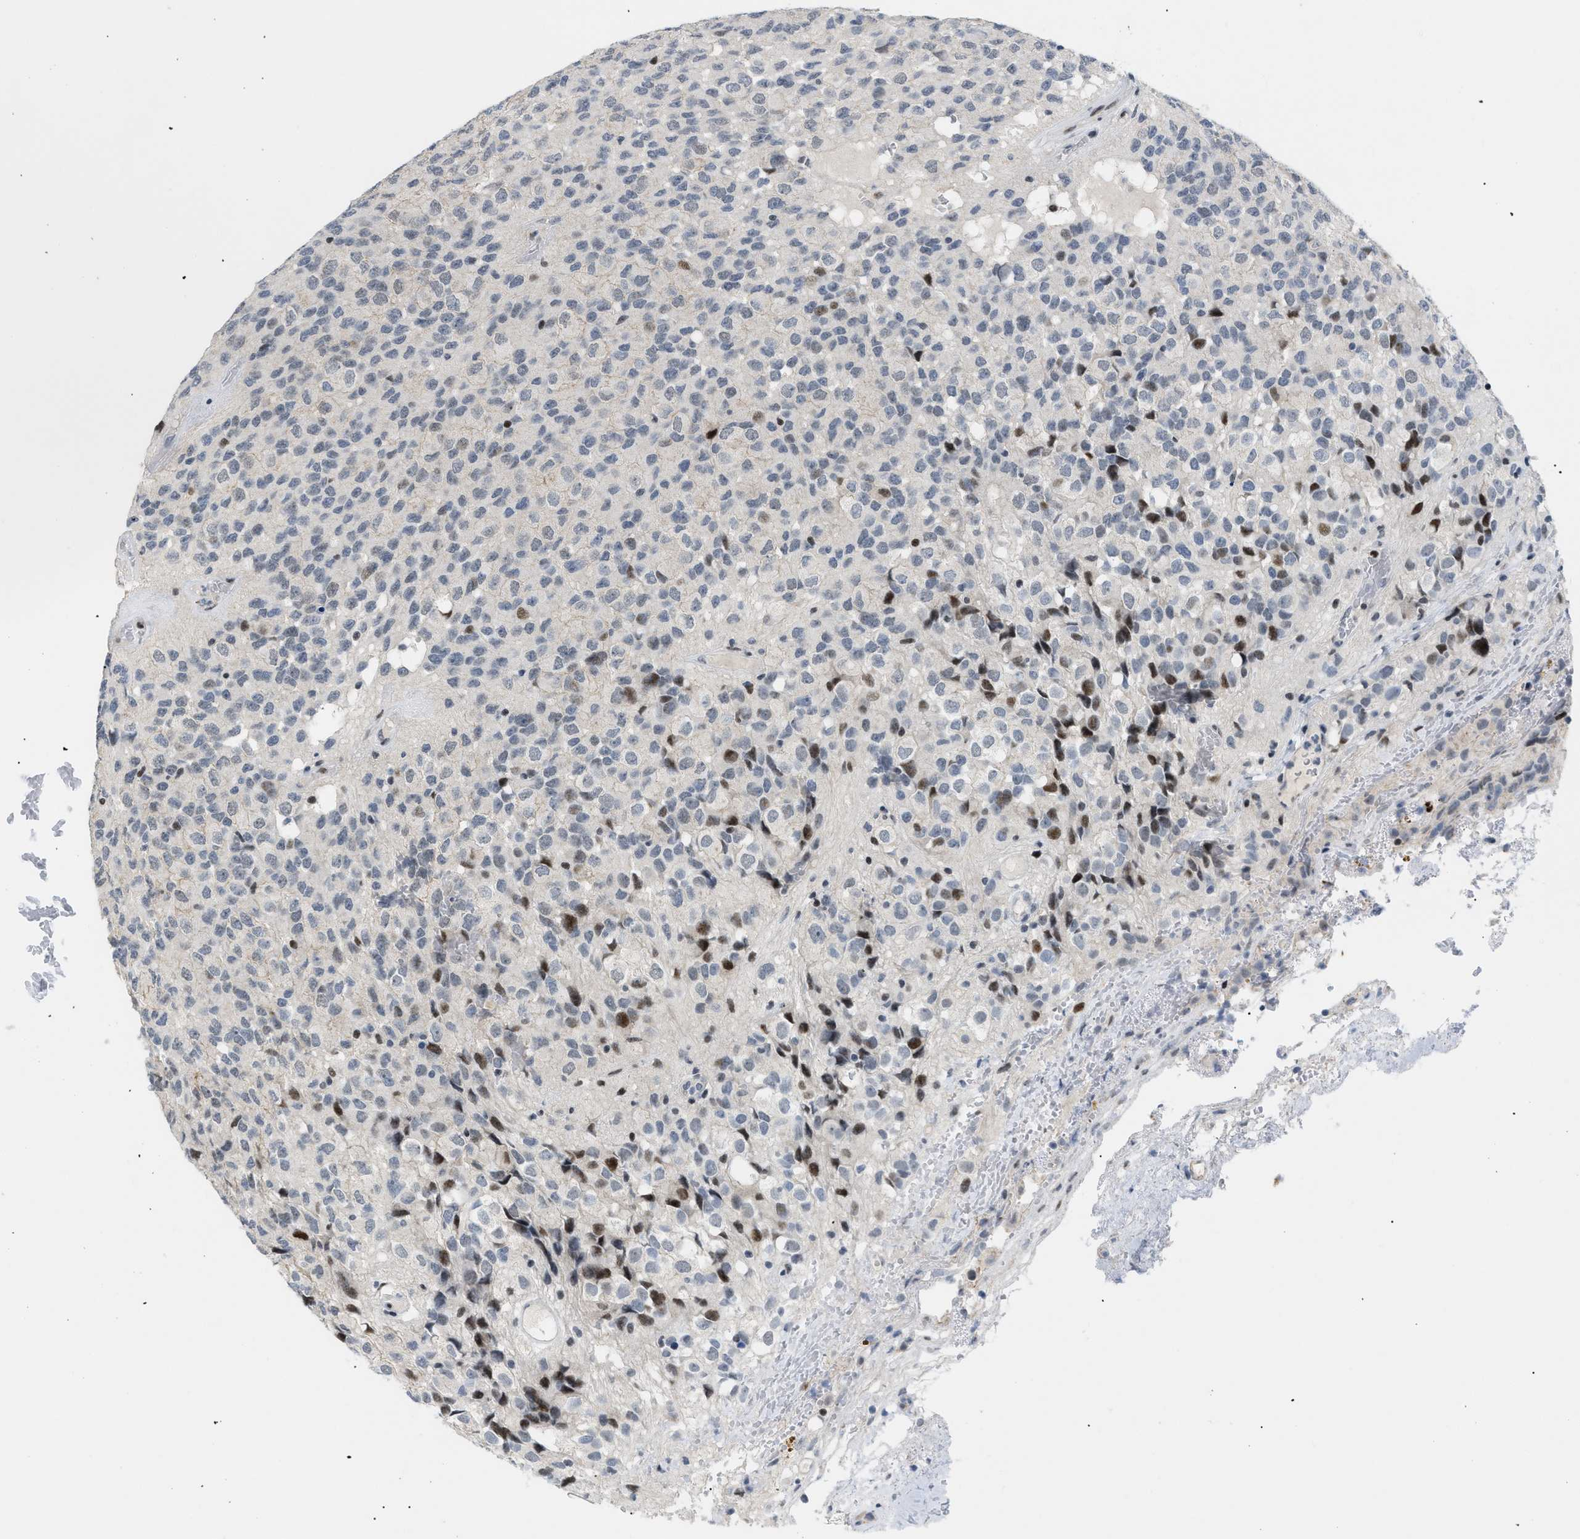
{"staining": {"intensity": "strong", "quantity": "<25%", "location": "nuclear"}, "tissue": "glioma", "cell_type": "Tumor cells", "image_type": "cancer", "snomed": [{"axis": "morphology", "description": "Glioma, malignant, High grade"}, {"axis": "topography", "description": "Brain"}], "caption": "Immunohistochemistry staining of high-grade glioma (malignant), which displays medium levels of strong nuclear staining in about <25% of tumor cells indicating strong nuclear protein staining. The staining was performed using DAB (3,3'-diaminobenzidine) (brown) for protein detection and nuclei were counterstained in hematoxylin (blue).", "gene": "MED1", "patient": {"sex": "male", "age": 32}}